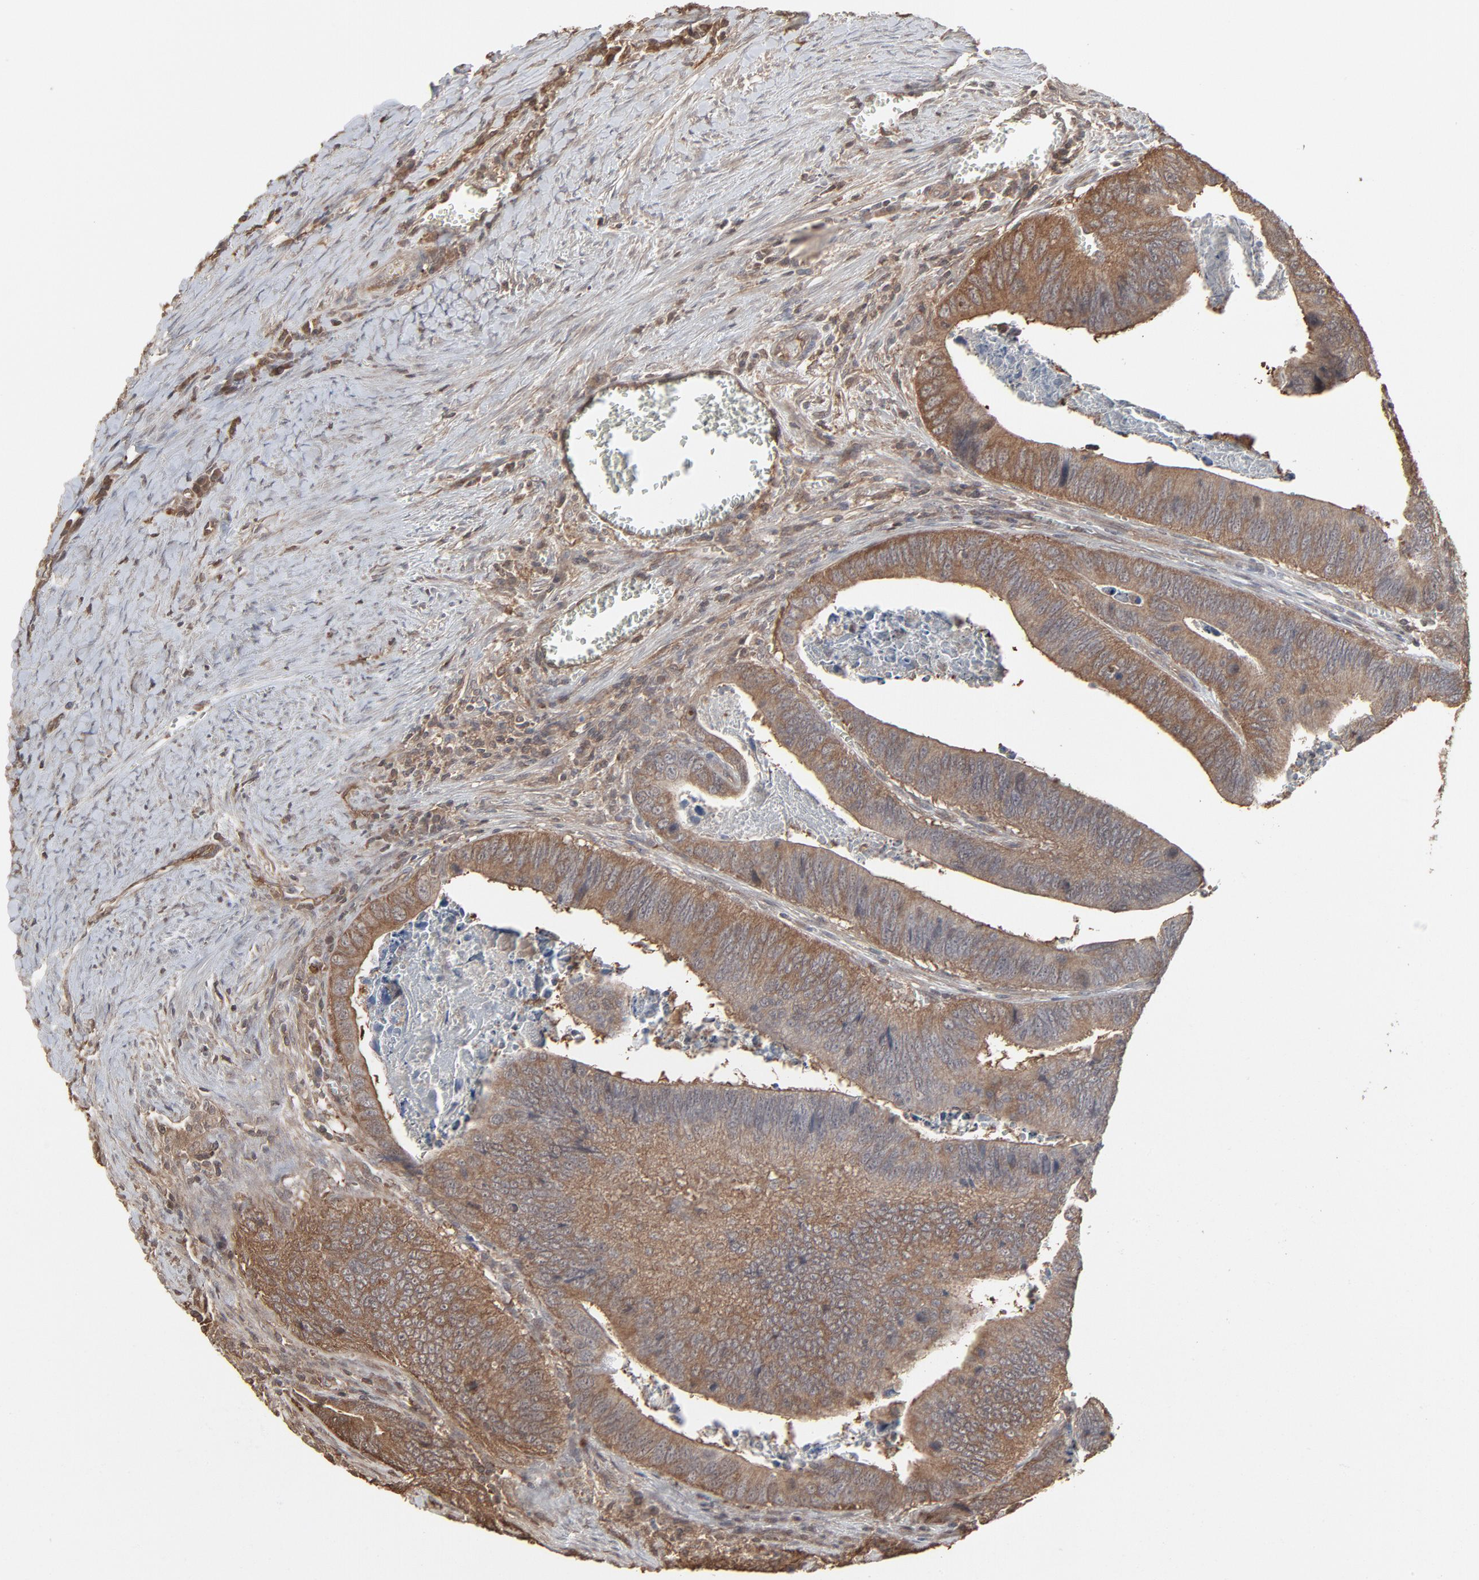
{"staining": {"intensity": "moderate", "quantity": ">75%", "location": "cytoplasmic/membranous"}, "tissue": "colorectal cancer", "cell_type": "Tumor cells", "image_type": "cancer", "snomed": [{"axis": "morphology", "description": "Adenocarcinoma, NOS"}, {"axis": "topography", "description": "Colon"}], "caption": "Colorectal adenocarcinoma stained for a protein reveals moderate cytoplasmic/membranous positivity in tumor cells. (Brightfield microscopy of DAB IHC at high magnification).", "gene": "PPP2CA", "patient": {"sex": "male", "age": 72}}